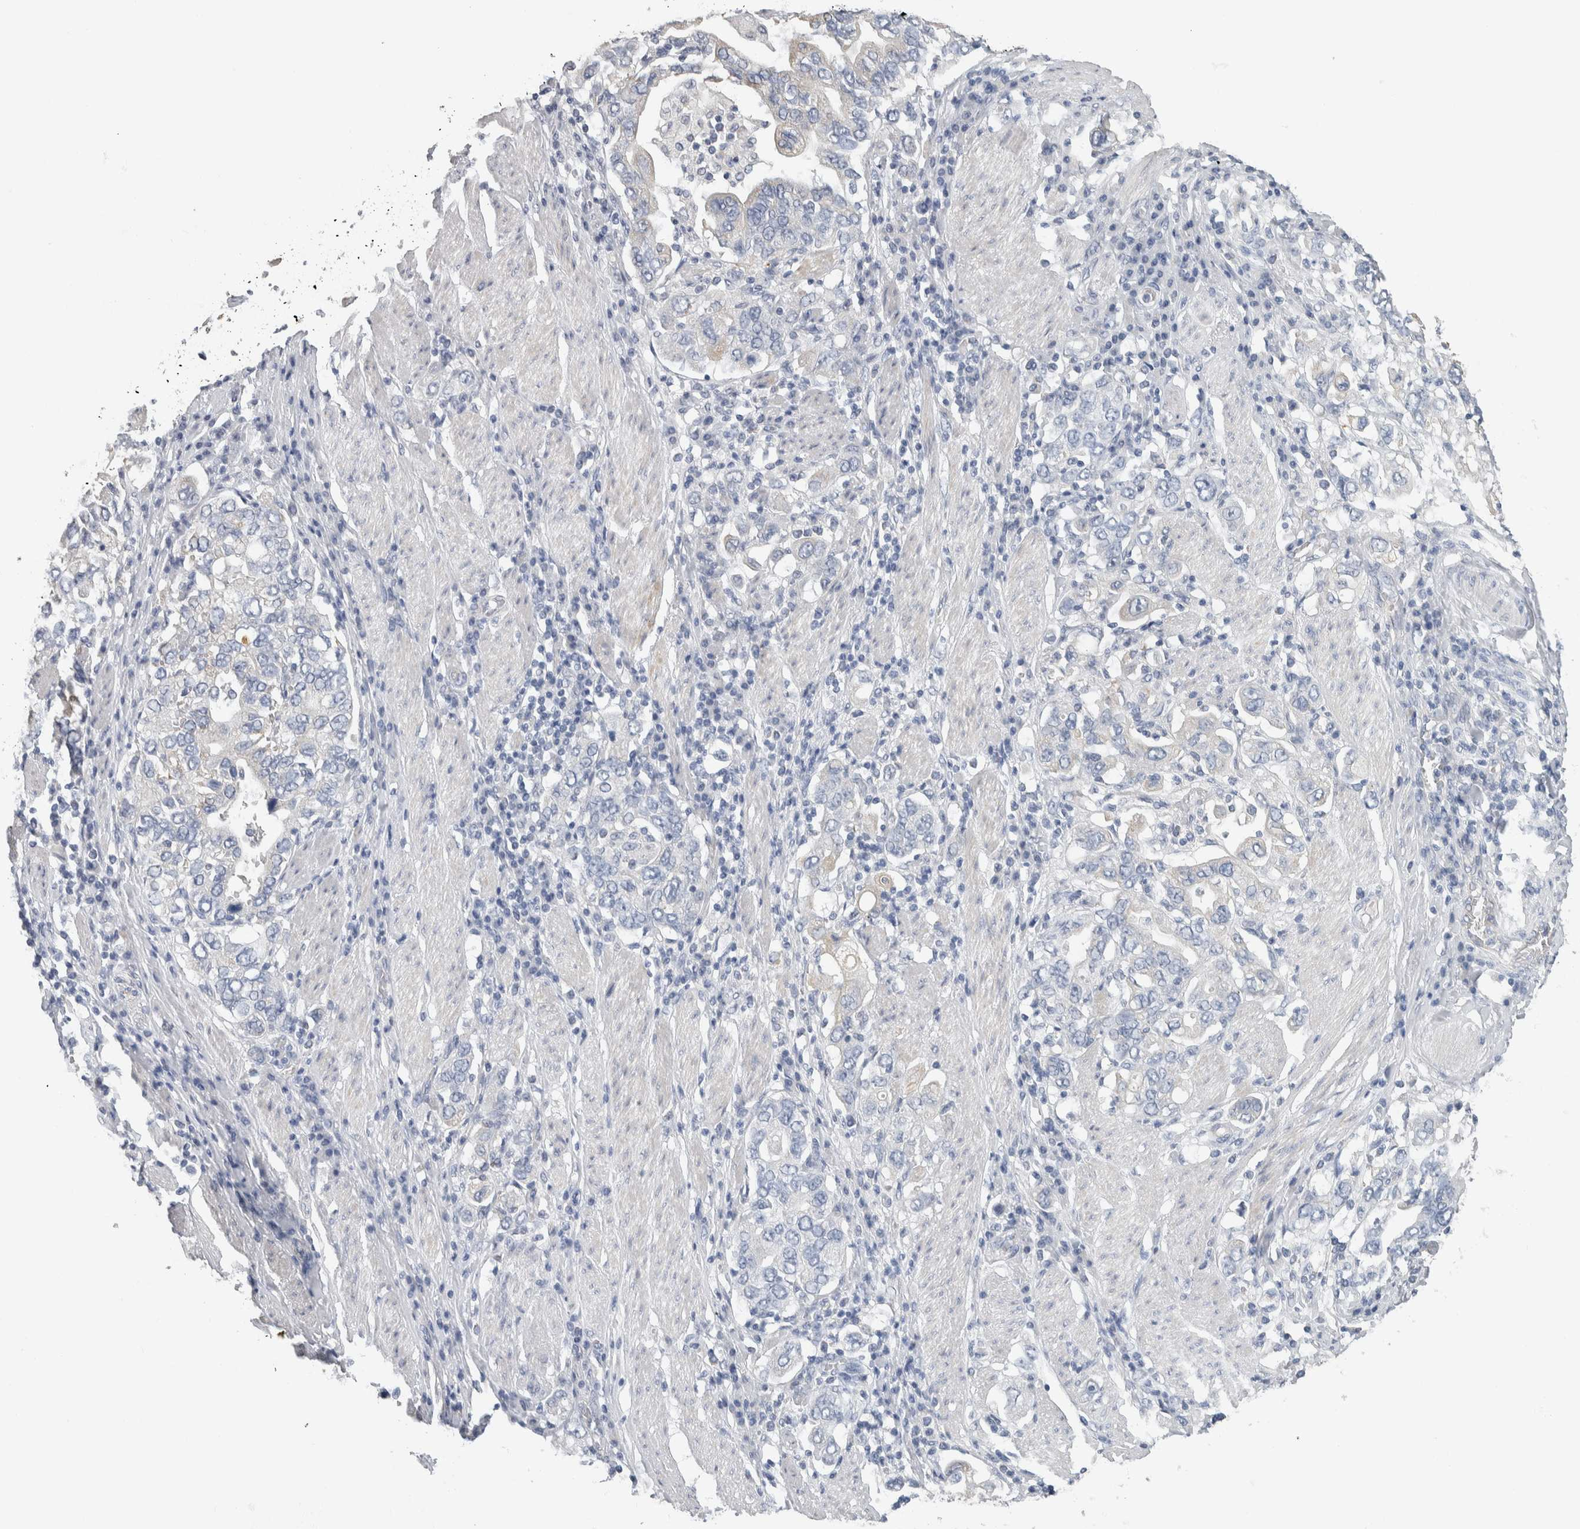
{"staining": {"intensity": "negative", "quantity": "none", "location": "none"}, "tissue": "stomach cancer", "cell_type": "Tumor cells", "image_type": "cancer", "snomed": [{"axis": "morphology", "description": "Adenocarcinoma, NOS"}, {"axis": "topography", "description": "Stomach, upper"}], "caption": "Adenocarcinoma (stomach) stained for a protein using immunohistochemistry demonstrates no staining tumor cells.", "gene": "NEFM", "patient": {"sex": "male", "age": 62}}